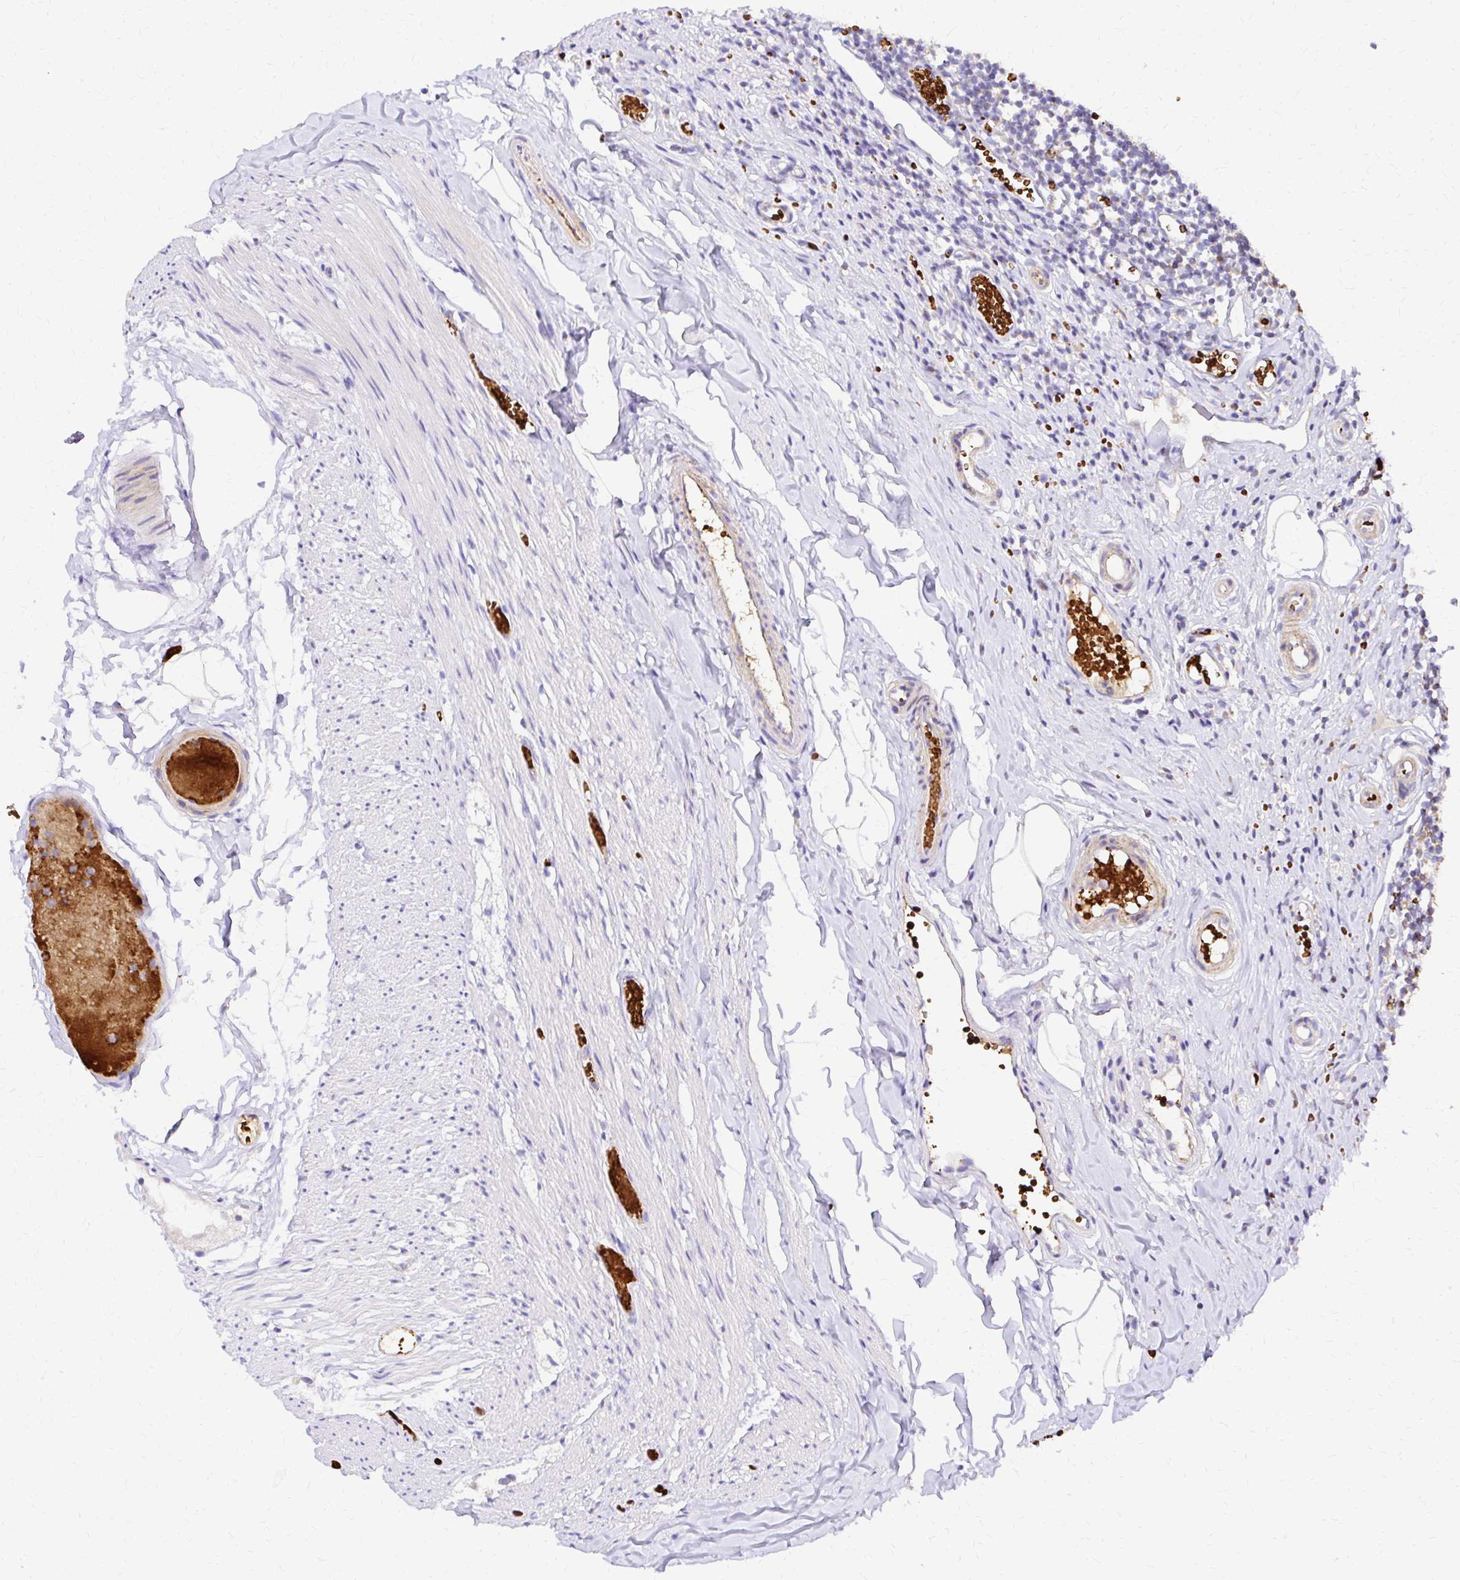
{"staining": {"intensity": "strong", "quantity": ">75%", "location": "cytoplasmic/membranous"}, "tissue": "appendix", "cell_type": "Glandular cells", "image_type": "normal", "snomed": [{"axis": "morphology", "description": "Normal tissue, NOS"}, {"axis": "topography", "description": "Appendix"}], "caption": "IHC staining of unremarkable appendix, which demonstrates high levels of strong cytoplasmic/membranous positivity in approximately >75% of glandular cells indicating strong cytoplasmic/membranous protein expression. The staining was performed using DAB (3,3'-diaminobenzidine) (brown) for protein detection and nuclei were counterstained in hematoxylin (blue).", "gene": "MRPL13", "patient": {"sex": "female", "age": 17}}